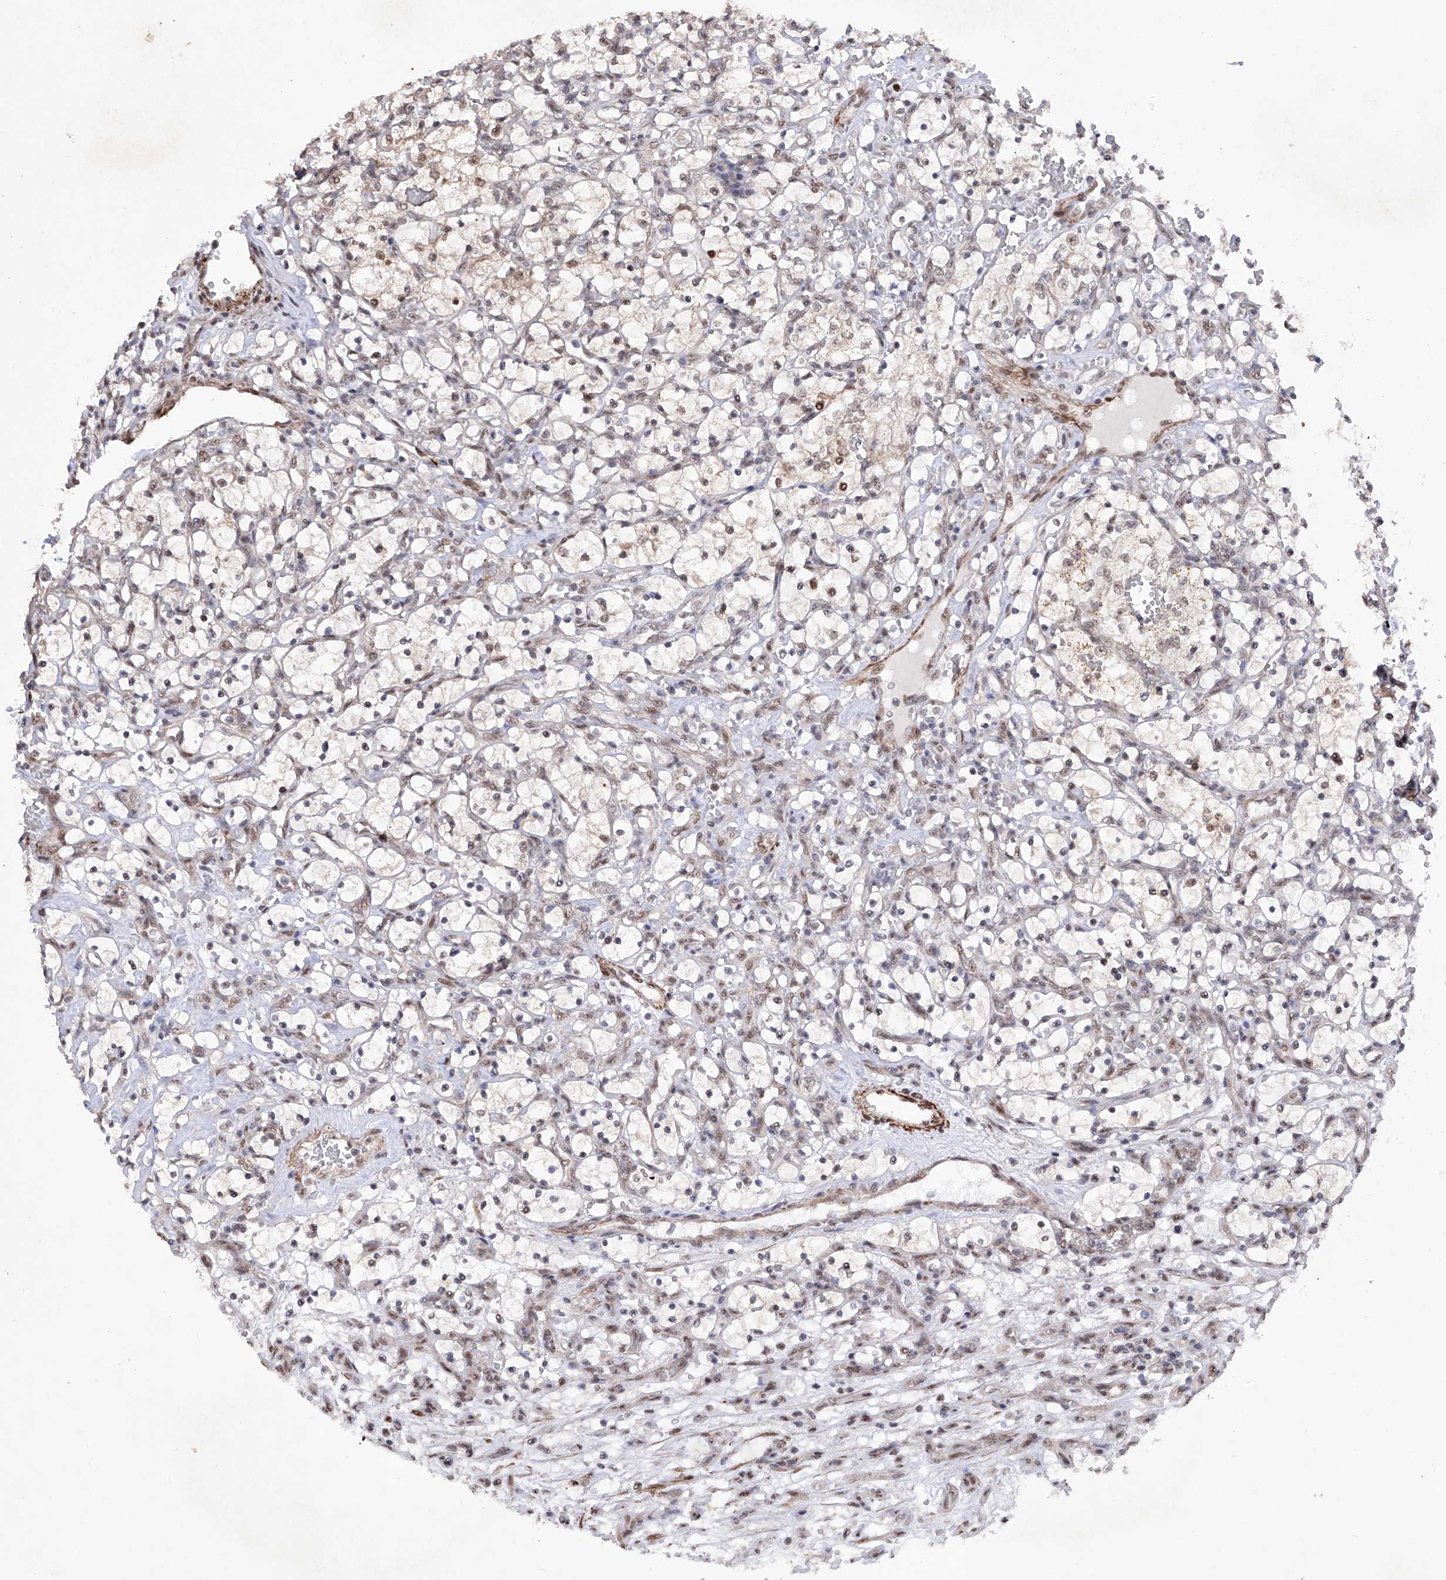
{"staining": {"intensity": "weak", "quantity": "25%-75%", "location": "cytoplasmic/membranous,nuclear"}, "tissue": "renal cancer", "cell_type": "Tumor cells", "image_type": "cancer", "snomed": [{"axis": "morphology", "description": "Adenocarcinoma, NOS"}, {"axis": "topography", "description": "Kidney"}], "caption": "A brown stain labels weak cytoplasmic/membranous and nuclear staining of a protein in human renal cancer (adenocarcinoma) tumor cells.", "gene": "NFATC4", "patient": {"sex": "female", "age": 69}}